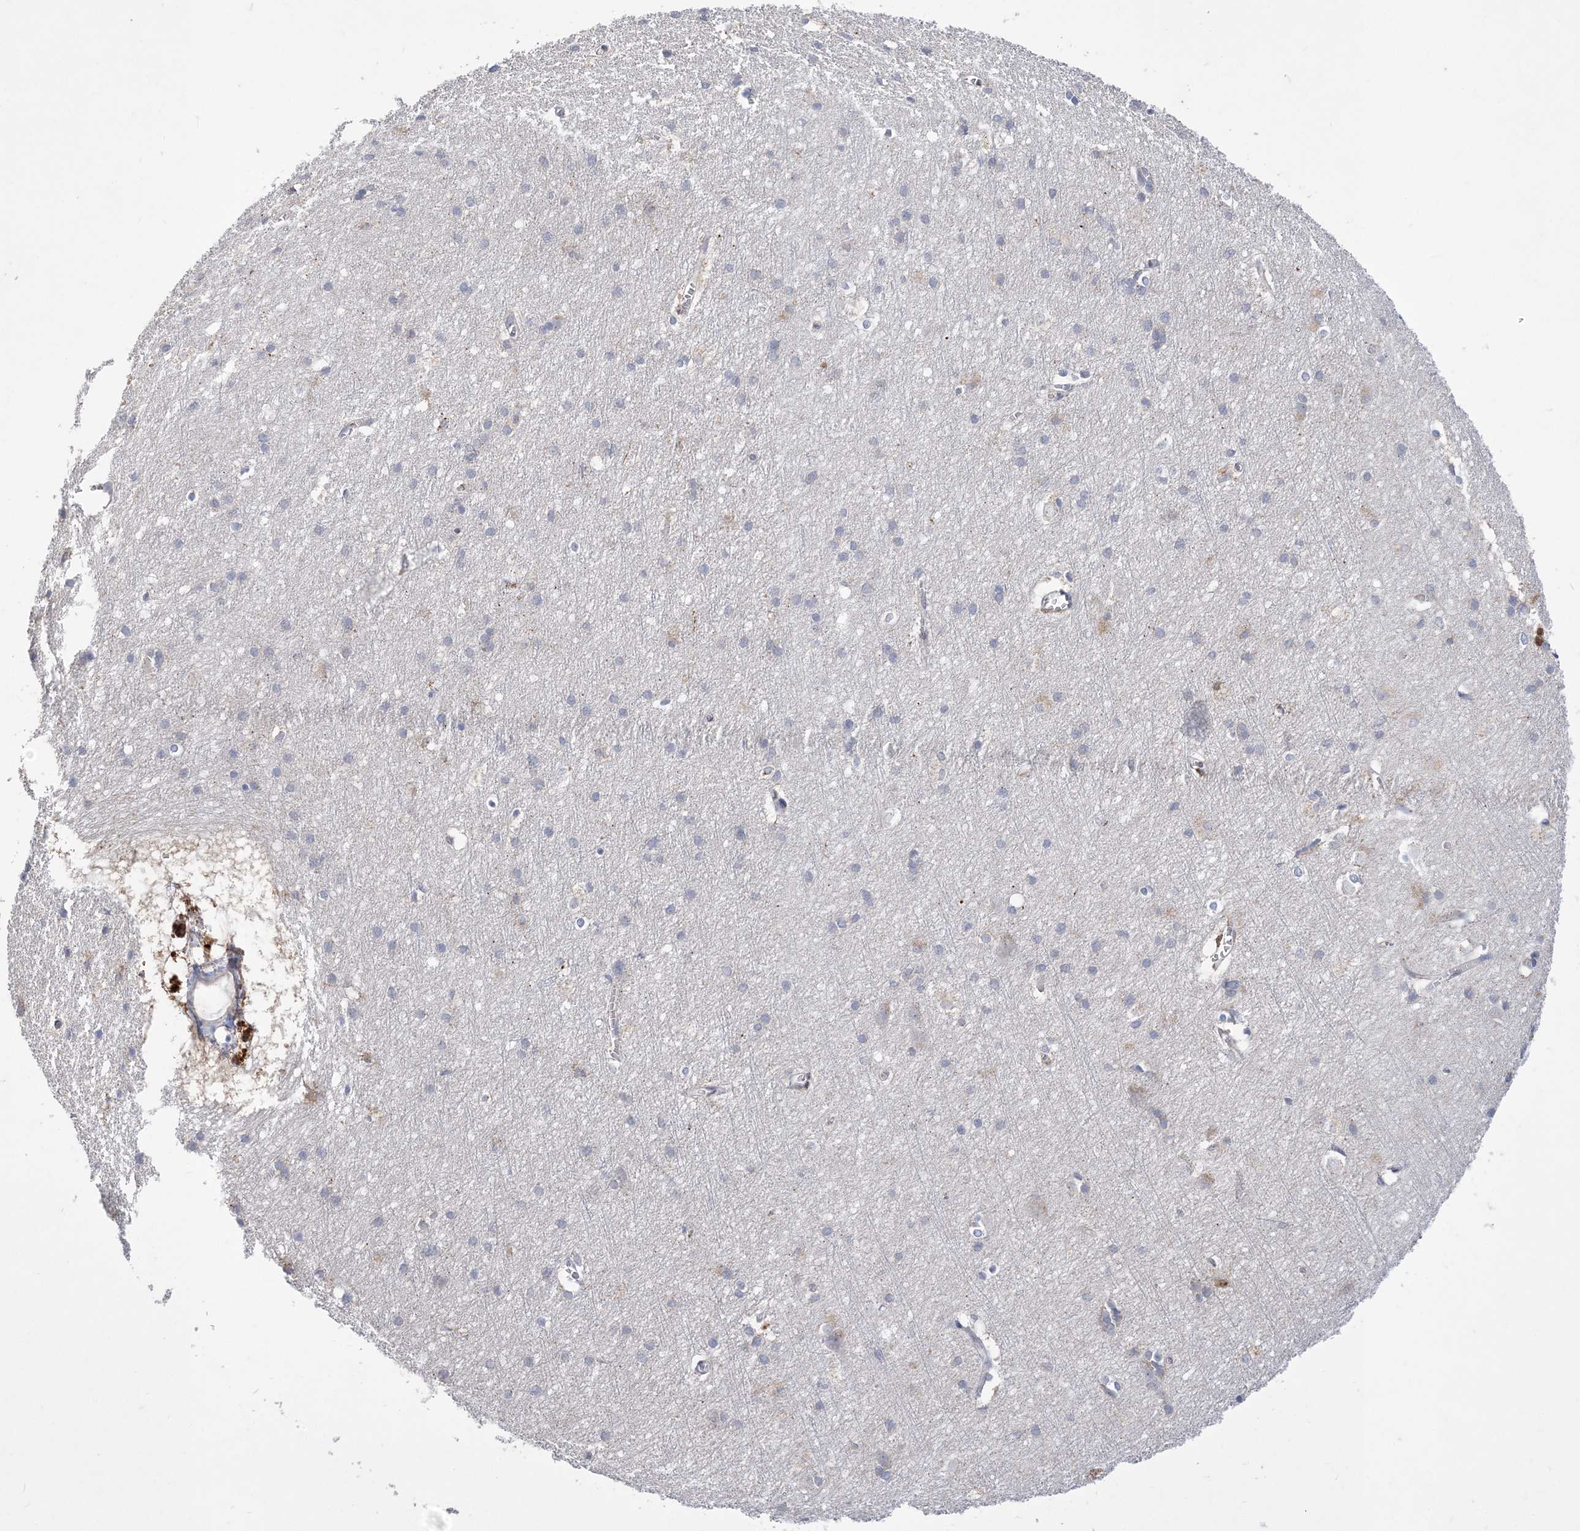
{"staining": {"intensity": "negative", "quantity": "none", "location": "none"}, "tissue": "cerebral cortex", "cell_type": "Endothelial cells", "image_type": "normal", "snomed": [{"axis": "morphology", "description": "Normal tissue, NOS"}, {"axis": "topography", "description": "Cerebral cortex"}], "caption": "IHC micrograph of benign human cerebral cortex stained for a protein (brown), which reveals no positivity in endothelial cells.", "gene": "TSPEAR", "patient": {"sex": "male", "age": 54}}